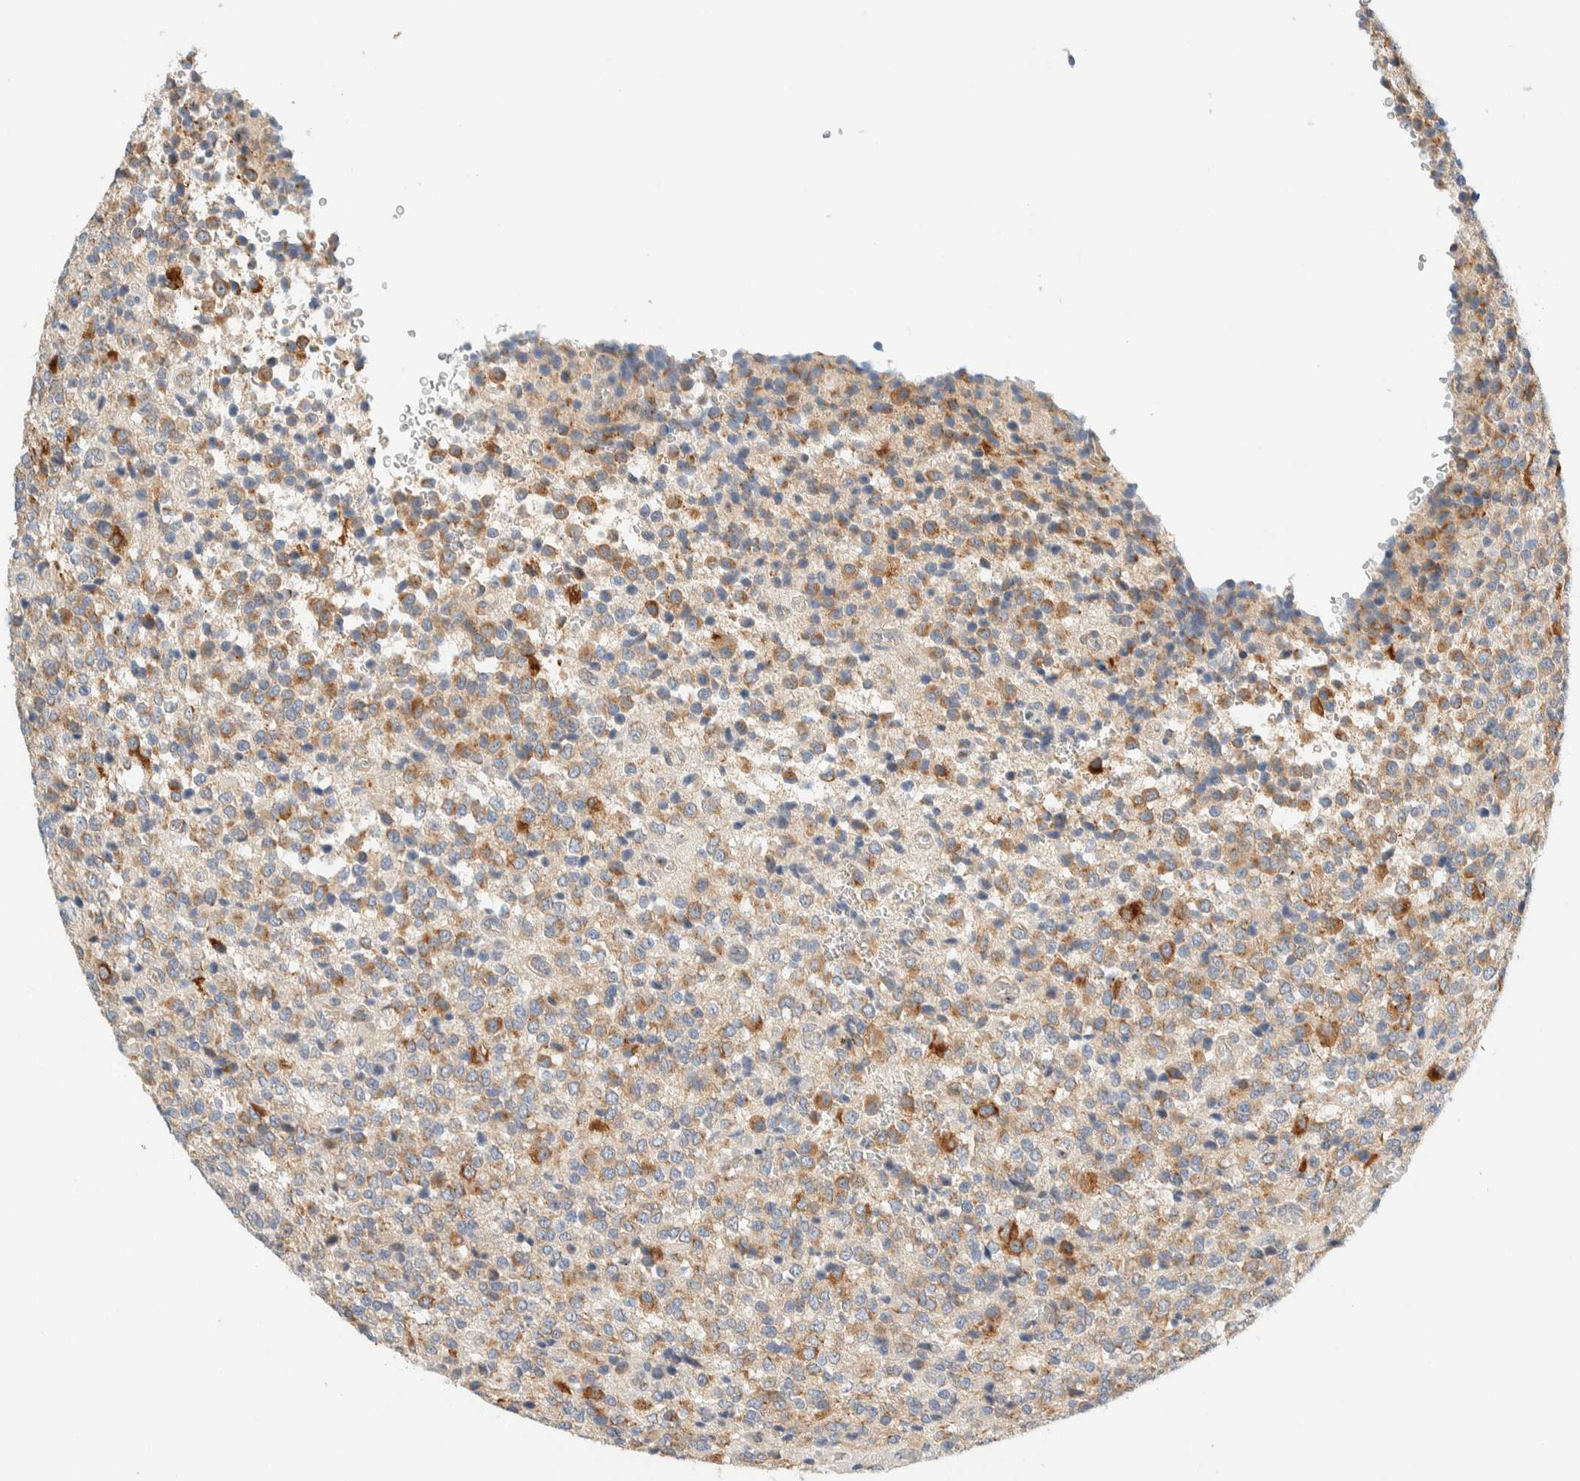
{"staining": {"intensity": "moderate", "quantity": "<25%", "location": "cytoplasmic/membranous"}, "tissue": "glioma", "cell_type": "Tumor cells", "image_type": "cancer", "snomed": [{"axis": "morphology", "description": "Glioma, malignant, High grade"}, {"axis": "topography", "description": "pancreas cauda"}], "caption": "Malignant glioma (high-grade) stained with a brown dye reveals moderate cytoplasmic/membranous positive positivity in about <25% of tumor cells.", "gene": "TMEM184B", "patient": {"sex": "male", "age": 60}}